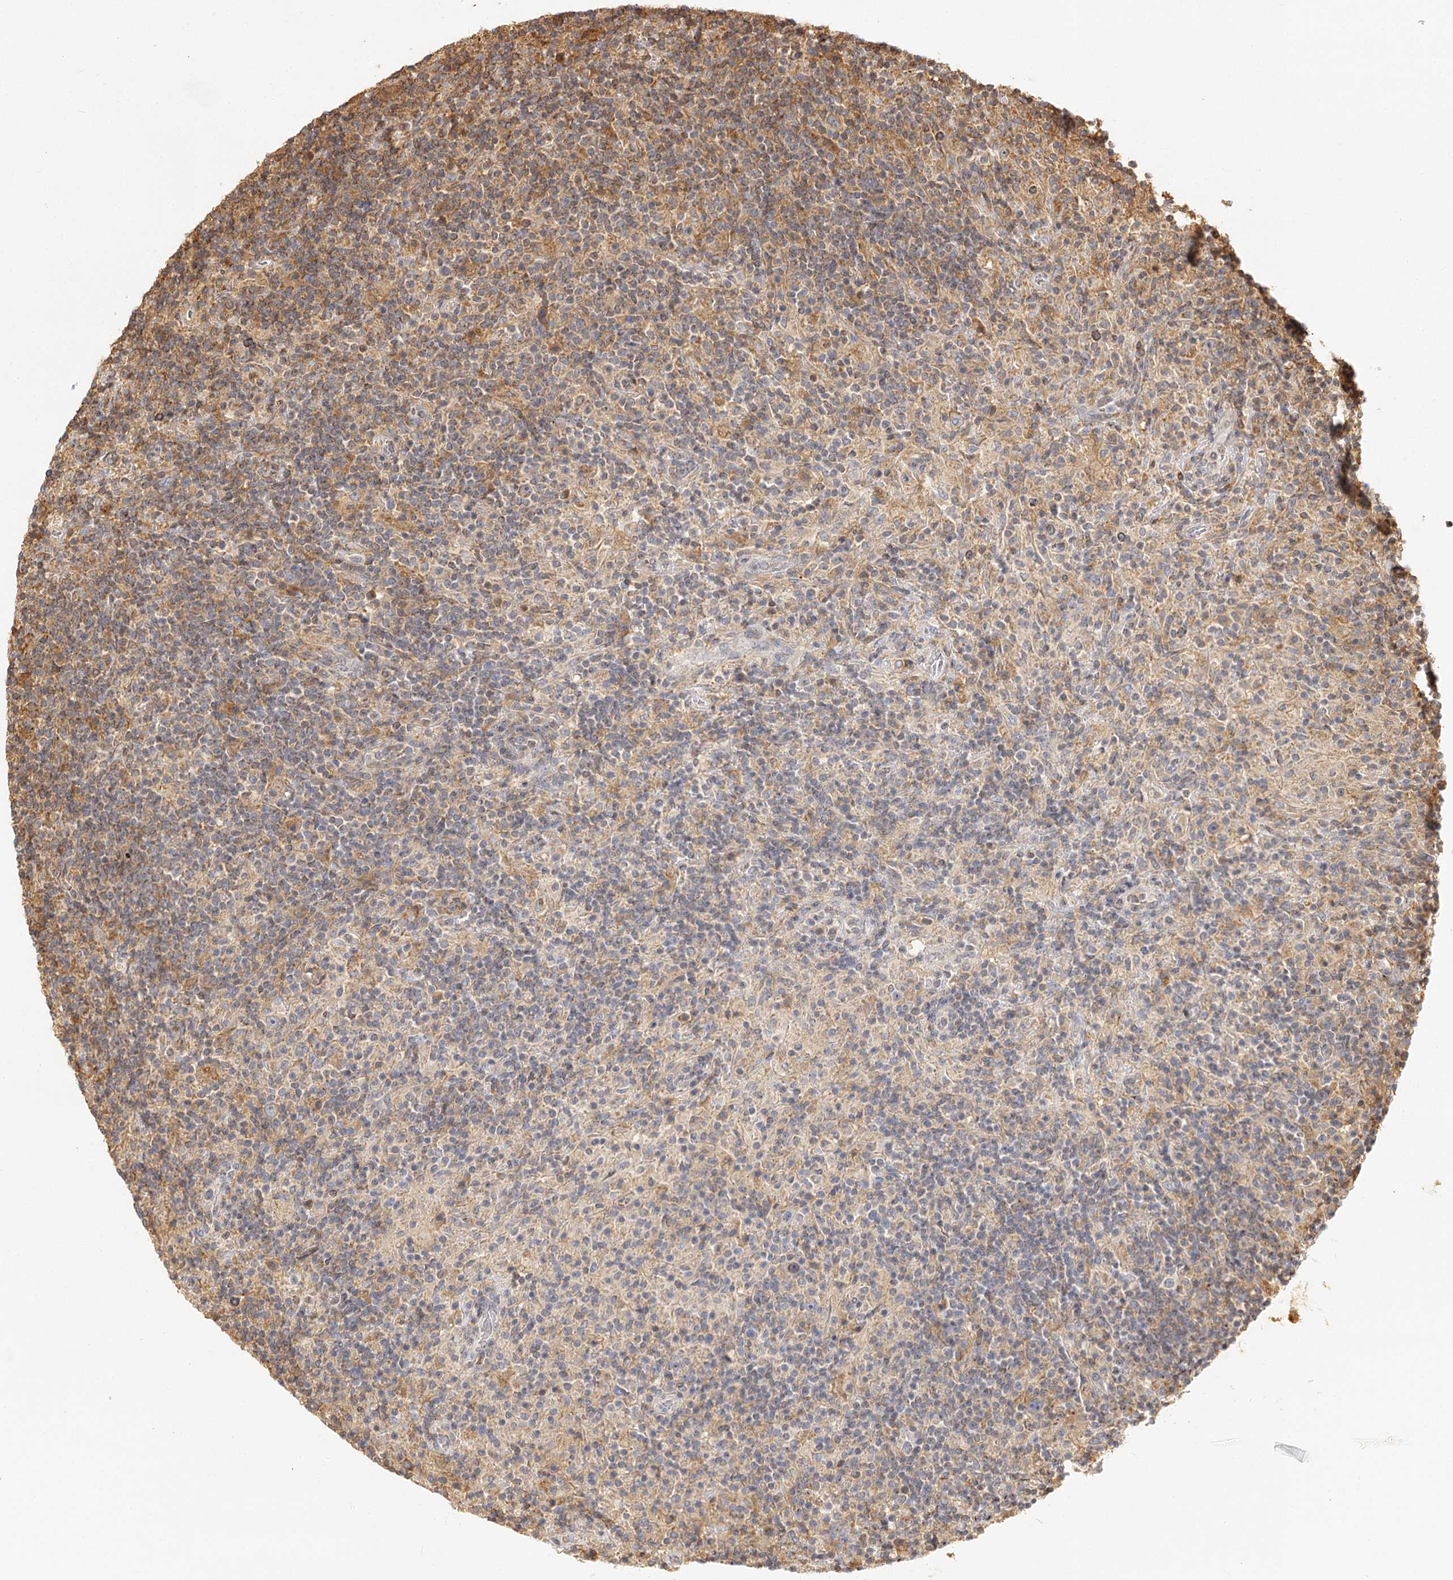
{"staining": {"intensity": "moderate", "quantity": "<25%", "location": "cytoplasmic/membranous"}, "tissue": "lymphoma", "cell_type": "Tumor cells", "image_type": "cancer", "snomed": [{"axis": "morphology", "description": "Hodgkin's disease, NOS"}, {"axis": "topography", "description": "Lymph node"}], "caption": "This is a photomicrograph of immunohistochemistry staining of Hodgkin's disease, which shows moderate staining in the cytoplasmic/membranous of tumor cells.", "gene": "SEC24B", "patient": {"sex": "male", "age": 70}}